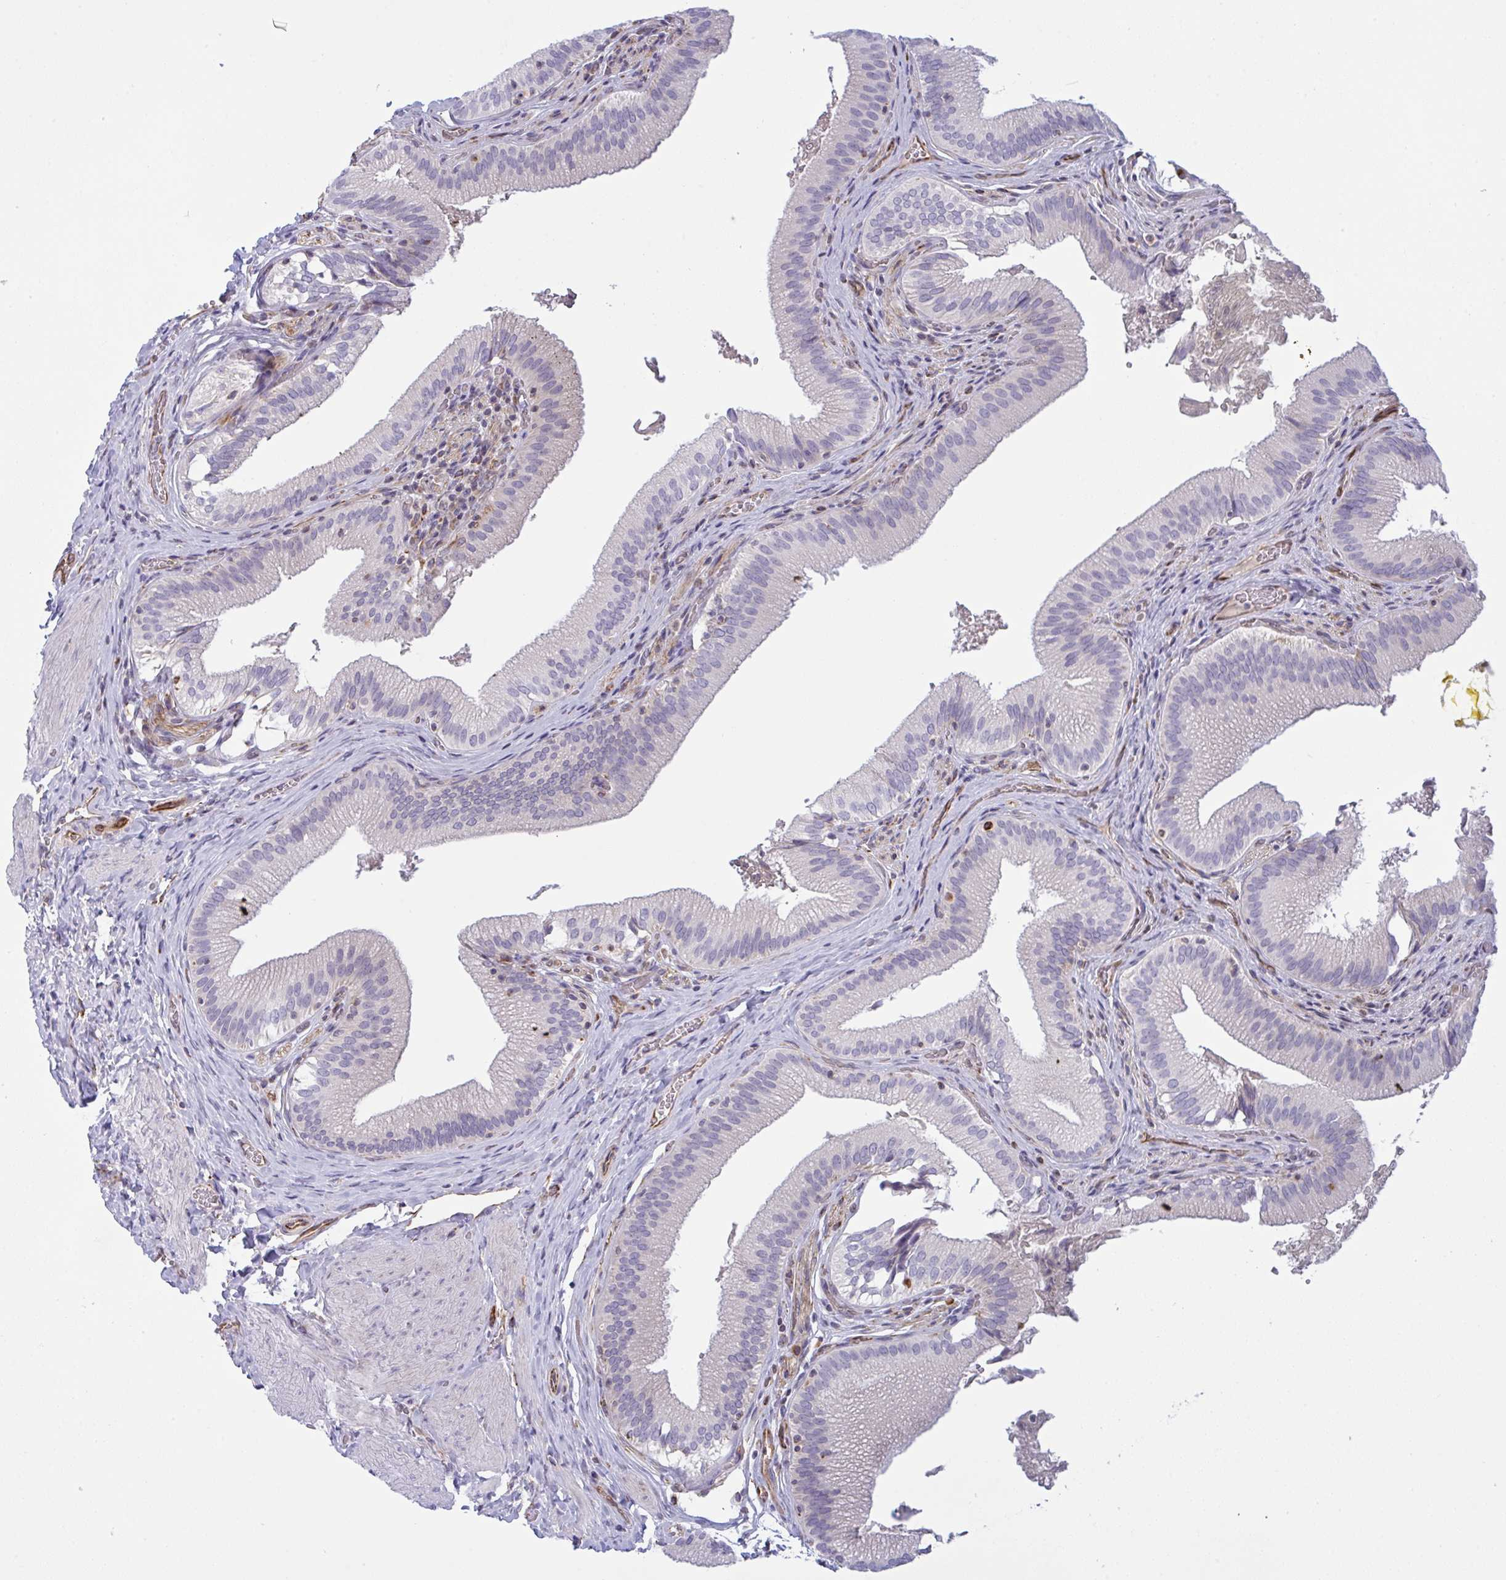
{"staining": {"intensity": "negative", "quantity": "none", "location": "none"}, "tissue": "gallbladder", "cell_type": "Glandular cells", "image_type": "normal", "snomed": [{"axis": "morphology", "description": "Normal tissue, NOS"}, {"axis": "topography", "description": "Gallbladder"}, {"axis": "topography", "description": "Peripheral nerve tissue"}], "caption": "Gallbladder was stained to show a protein in brown. There is no significant staining in glandular cells. (Stains: DAB (3,3'-diaminobenzidine) immunohistochemistry (IHC) with hematoxylin counter stain, Microscopy: brightfield microscopy at high magnification).", "gene": "DCBLD1", "patient": {"sex": "male", "age": 17}}